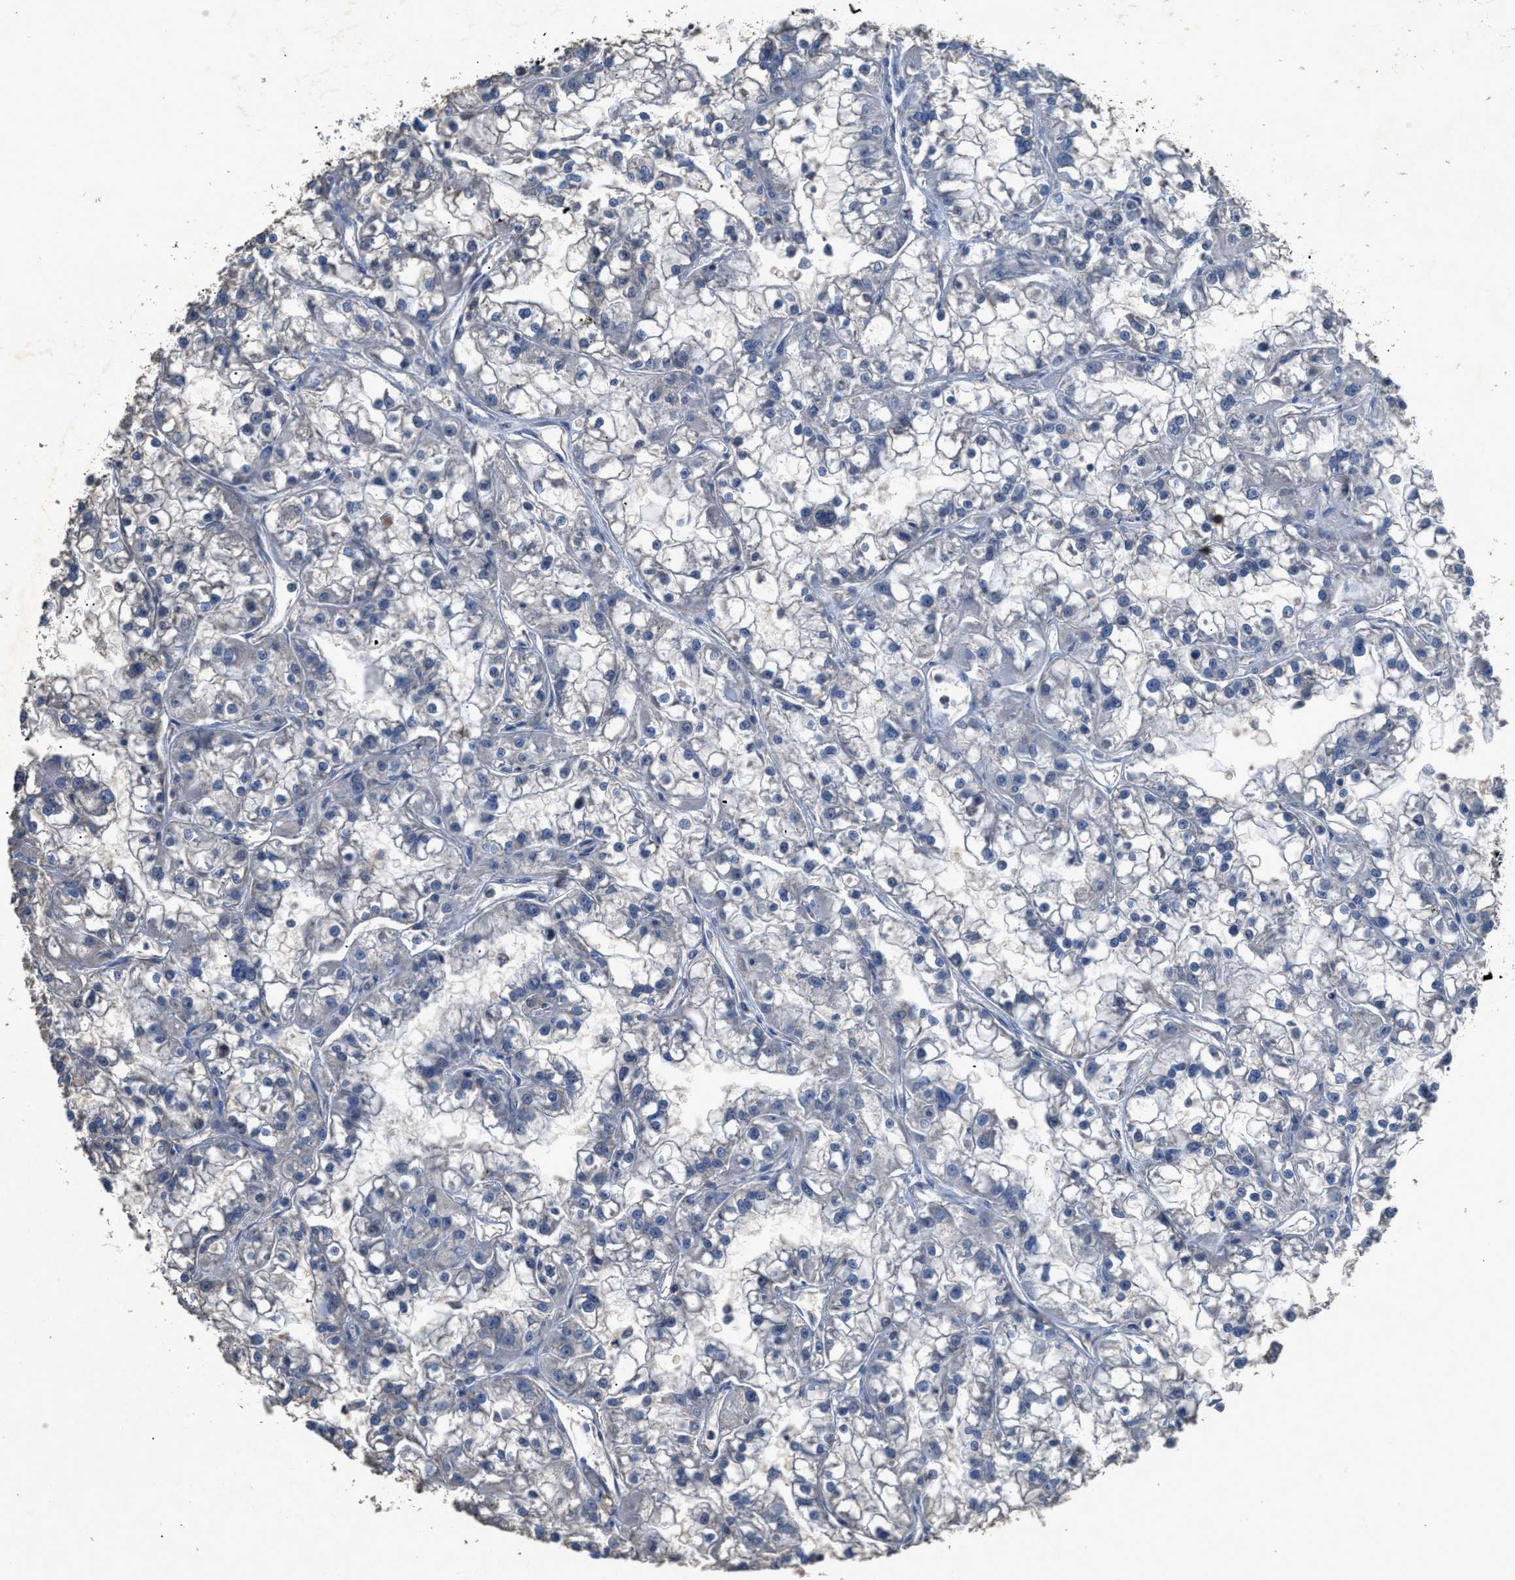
{"staining": {"intensity": "negative", "quantity": "none", "location": "none"}, "tissue": "renal cancer", "cell_type": "Tumor cells", "image_type": "cancer", "snomed": [{"axis": "morphology", "description": "Adenocarcinoma, NOS"}, {"axis": "topography", "description": "Kidney"}], "caption": "An IHC photomicrograph of renal cancer (adenocarcinoma) is shown. There is no staining in tumor cells of renal cancer (adenocarcinoma).", "gene": "OR51E1", "patient": {"sex": "female", "age": 52}}